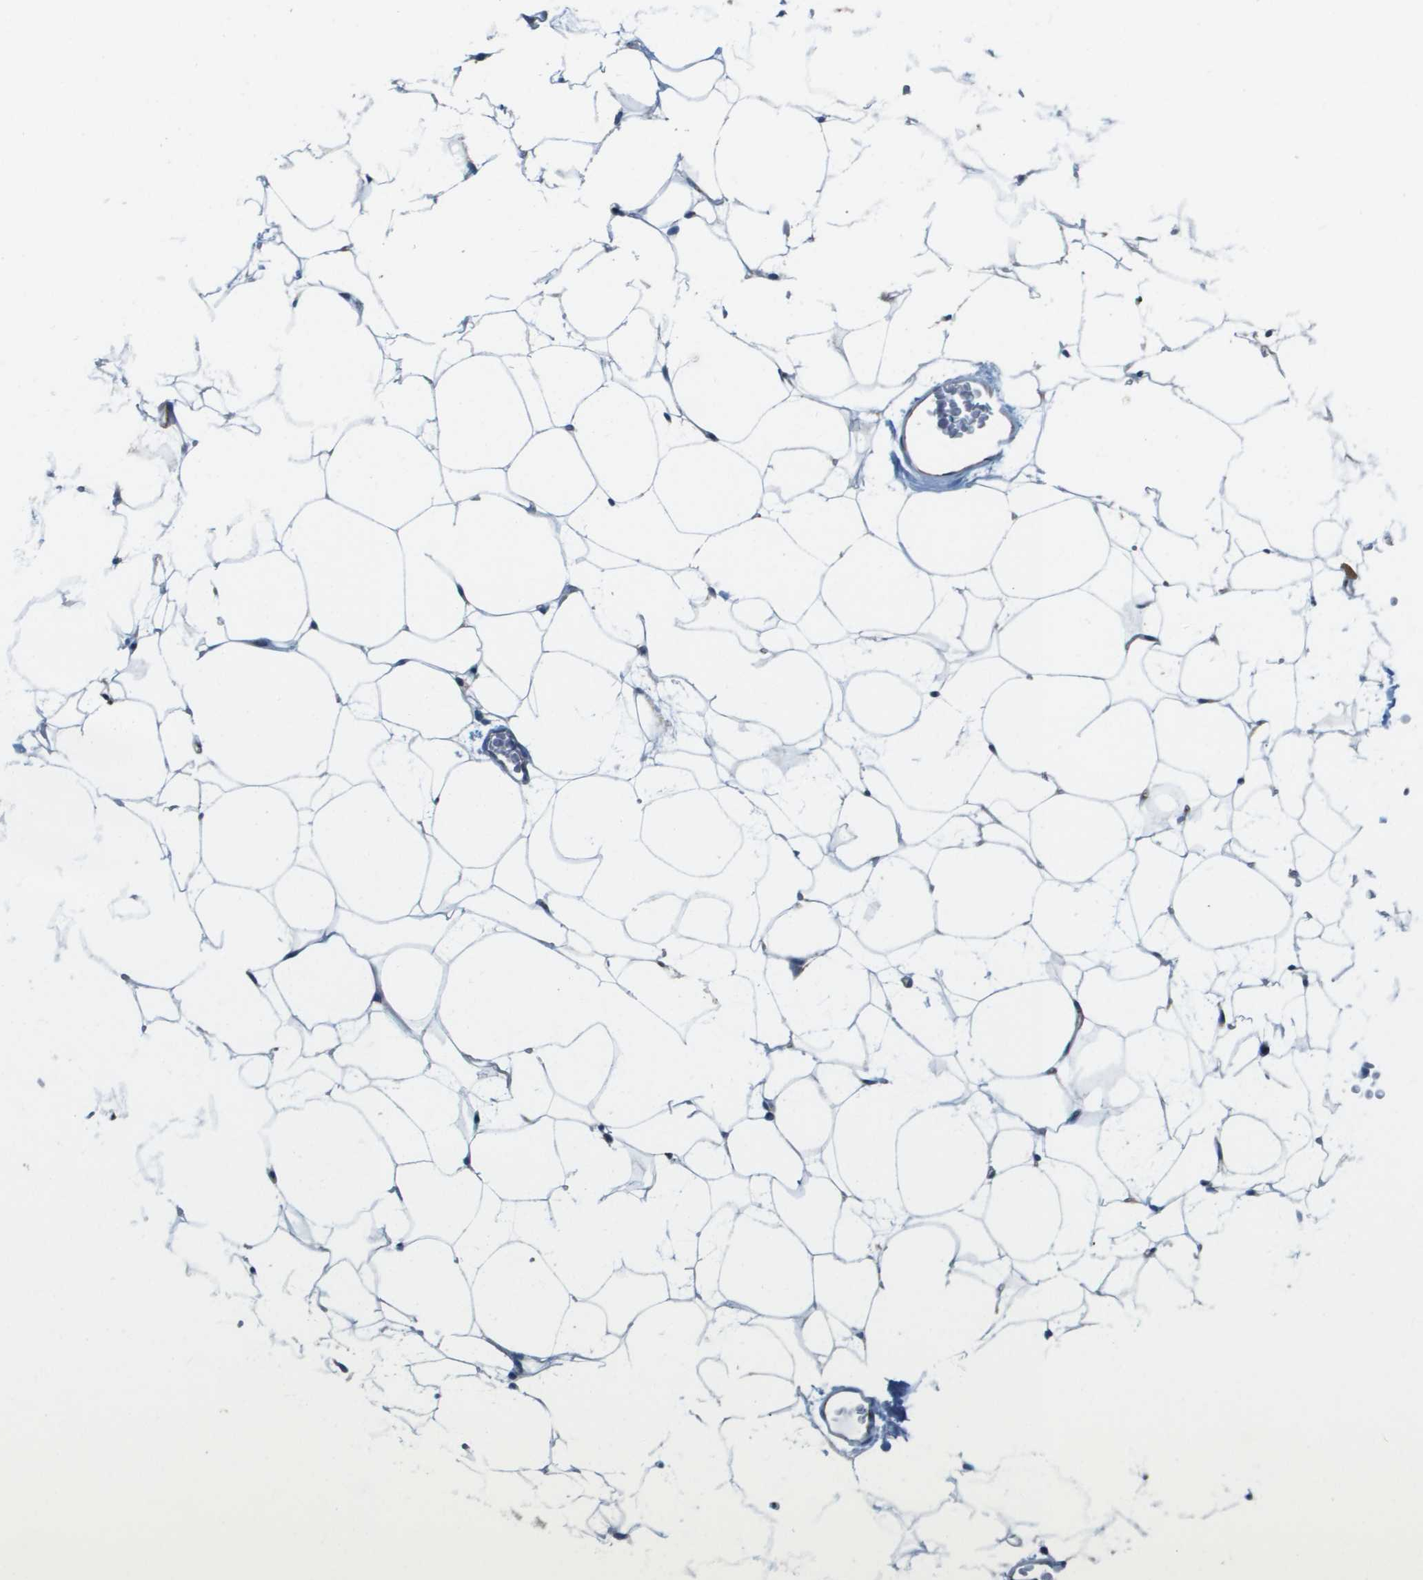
{"staining": {"intensity": "negative", "quantity": "none", "location": "none"}, "tissue": "adipose tissue", "cell_type": "Adipocytes", "image_type": "normal", "snomed": [{"axis": "morphology", "description": "Normal tissue, NOS"}, {"axis": "topography", "description": "Breast"}, {"axis": "topography", "description": "Soft tissue"}], "caption": "This image is of unremarkable adipose tissue stained with IHC to label a protein in brown with the nuclei are counter-stained blue. There is no staining in adipocytes.", "gene": "MYH11", "patient": {"sex": "female", "age": 75}}